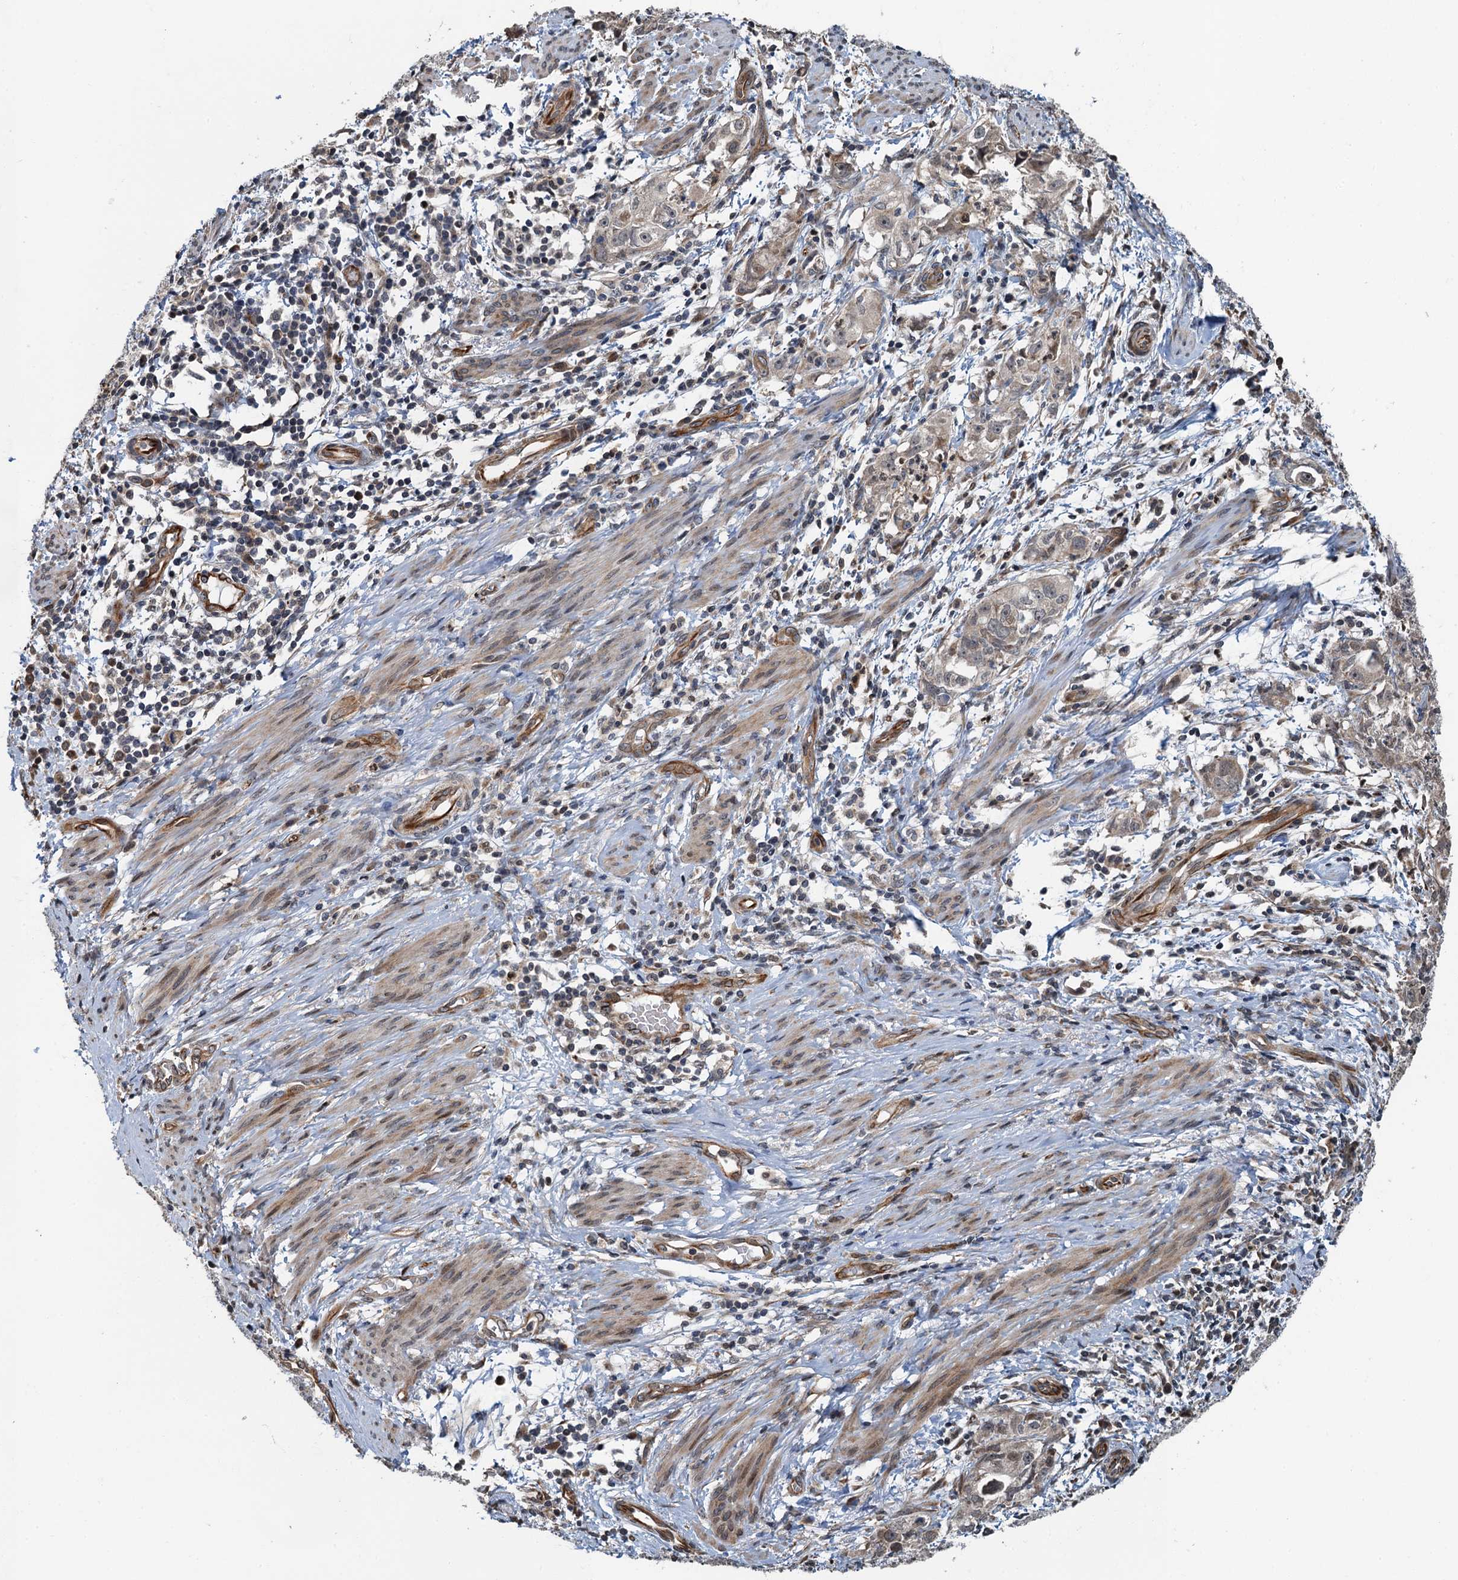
{"staining": {"intensity": "negative", "quantity": "none", "location": "none"}, "tissue": "endometrial cancer", "cell_type": "Tumor cells", "image_type": "cancer", "snomed": [{"axis": "morphology", "description": "Adenocarcinoma, NOS"}, {"axis": "topography", "description": "Endometrium"}], "caption": "Tumor cells show no significant protein expression in endometrial cancer (adenocarcinoma).", "gene": "WHAMM", "patient": {"sex": "female", "age": 65}}